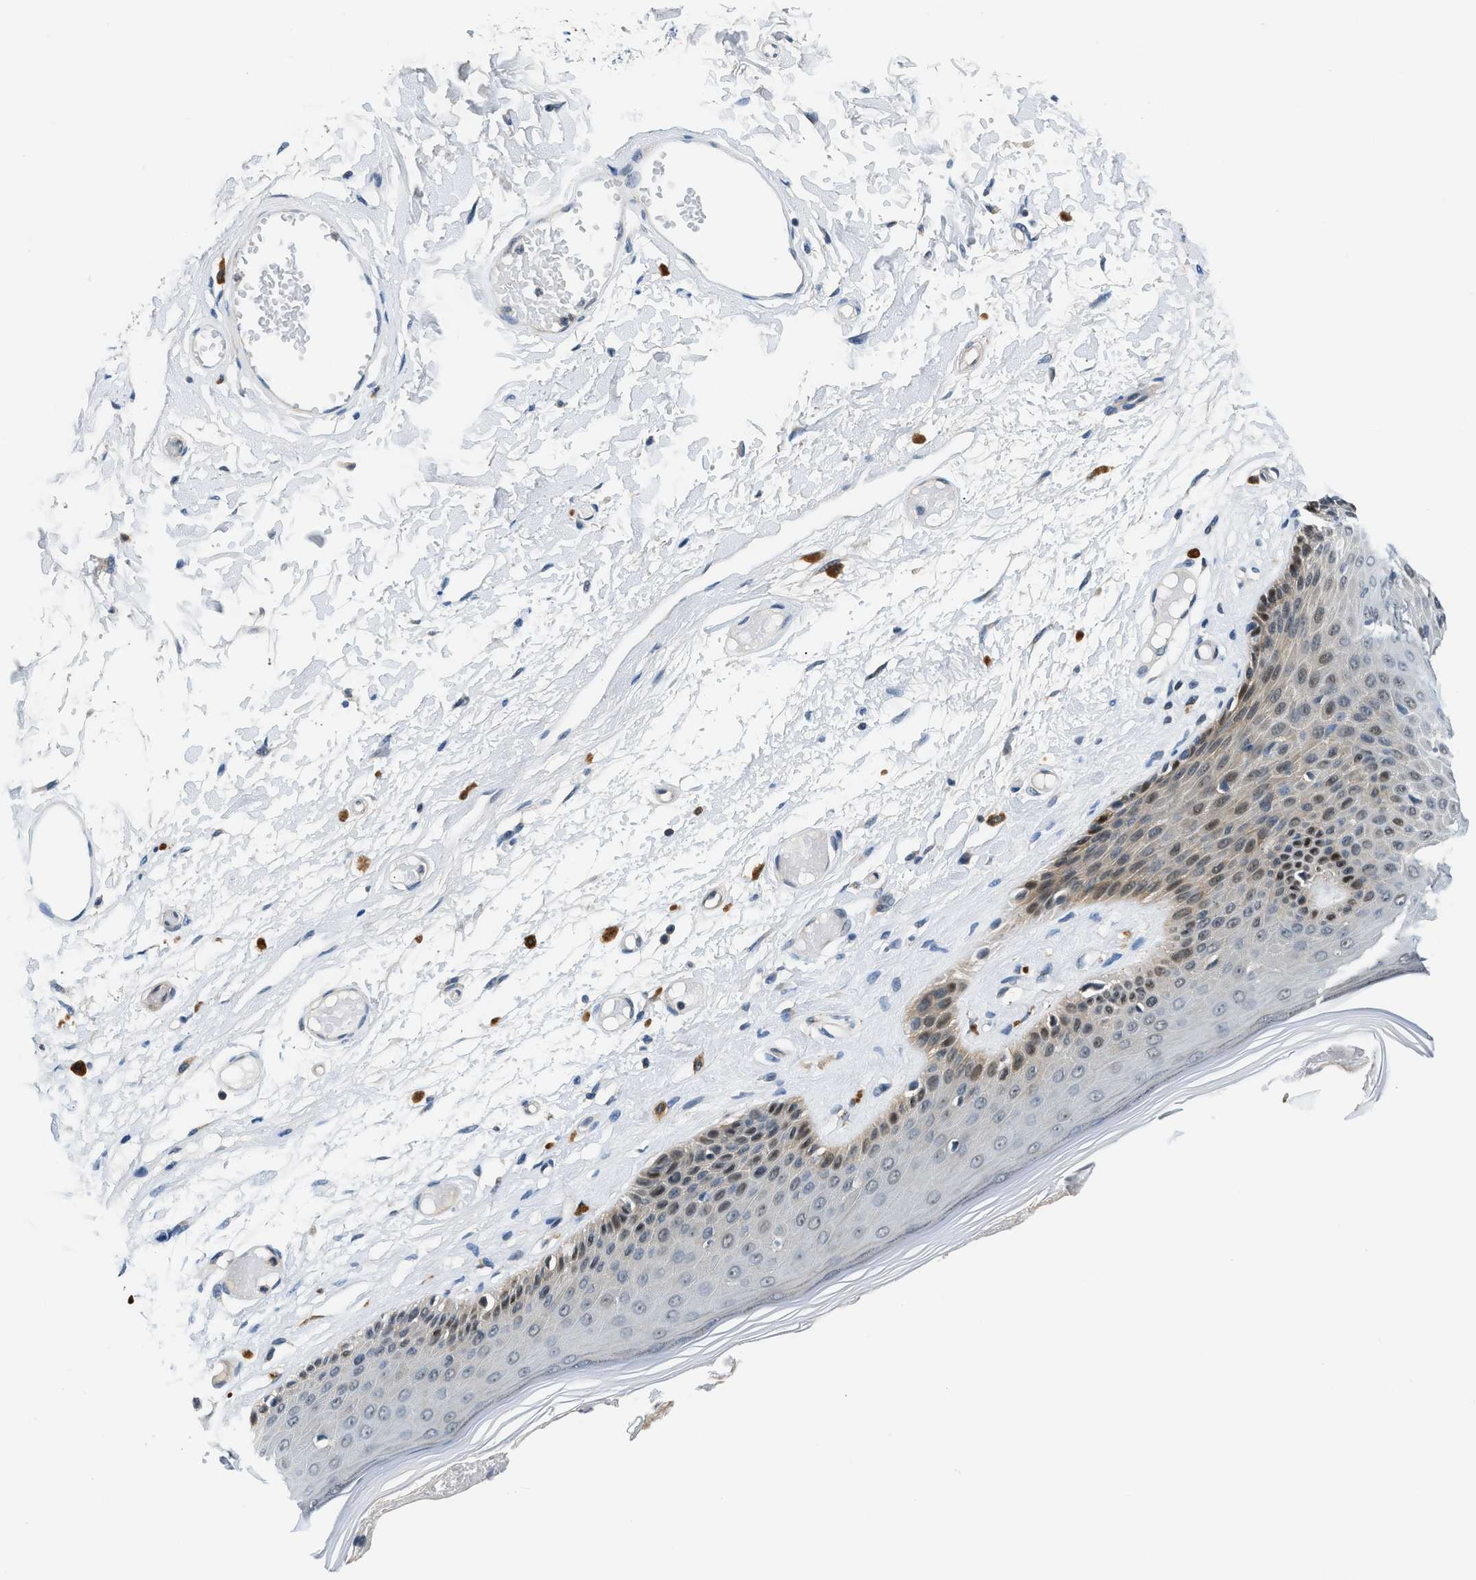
{"staining": {"intensity": "moderate", "quantity": "25%-75%", "location": "cytoplasmic/membranous,nuclear"}, "tissue": "skin", "cell_type": "Epidermal cells", "image_type": "normal", "snomed": [{"axis": "morphology", "description": "Normal tissue, NOS"}, {"axis": "topography", "description": "Vulva"}], "caption": "Immunohistochemical staining of unremarkable human skin shows medium levels of moderate cytoplasmic/membranous,nuclear staining in approximately 25%-75% of epidermal cells. (DAB IHC, brown staining for protein, blue staining for nuclei).", "gene": "CBLB", "patient": {"sex": "female", "age": 73}}